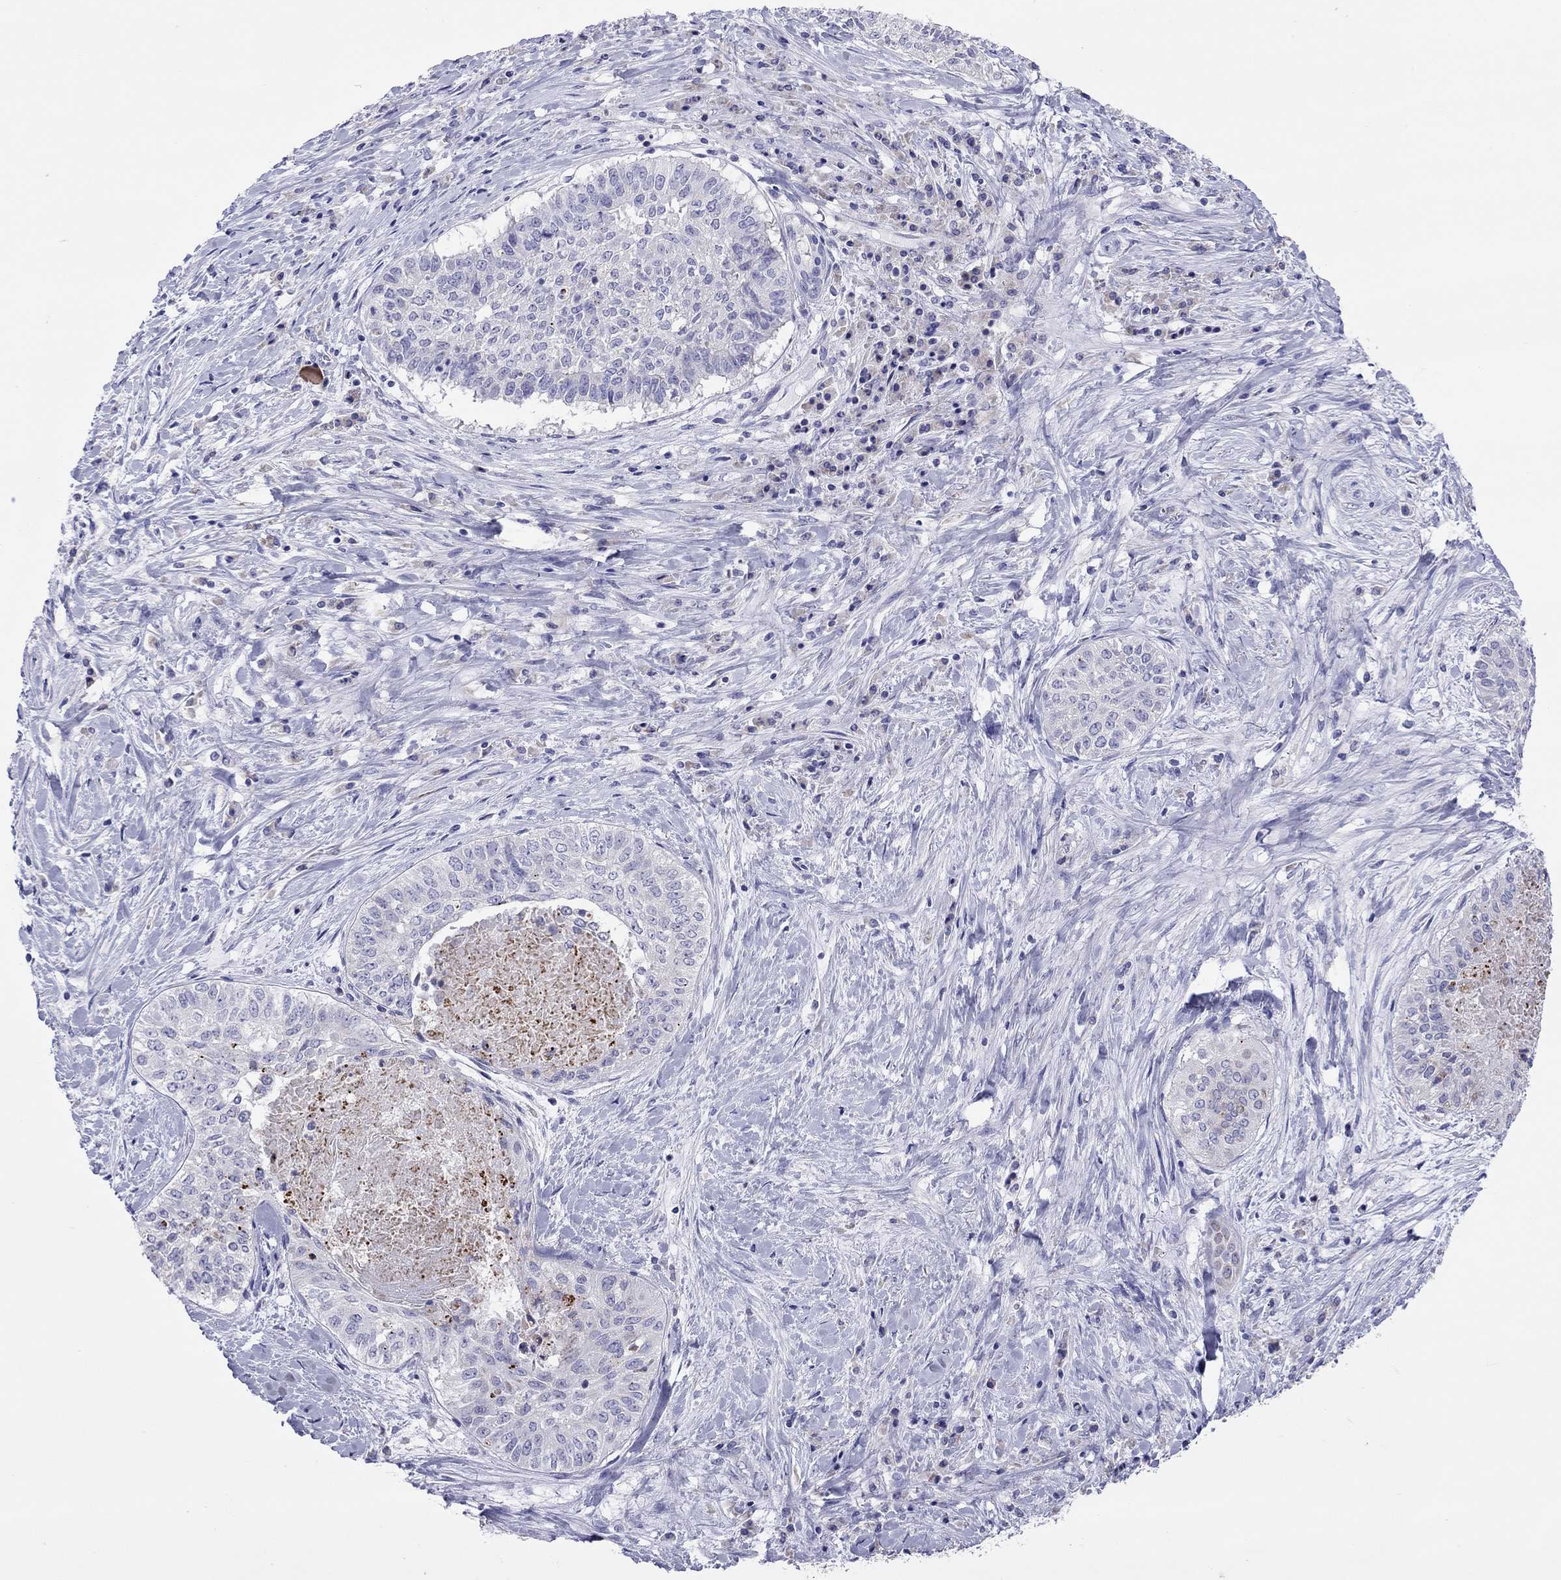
{"staining": {"intensity": "negative", "quantity": "none", "location": "none"}, "tissue": "lung cancer", "cell_type": "Tumor cells", "image_type": "cancer", "snomed": [{"axis": "morphology", "description": "Squamous cell carcinoma, NOS"}, {"axis": "topography", "description": "Lung"}], "caption": "The immunohistochemistry (IHC) micrograph has no significant staining in tumor cells of lung cancer (squamous cell carcinoma) tissue.", "gene": "COL9A1", "patient": {"sex": "male", "age": 64}}